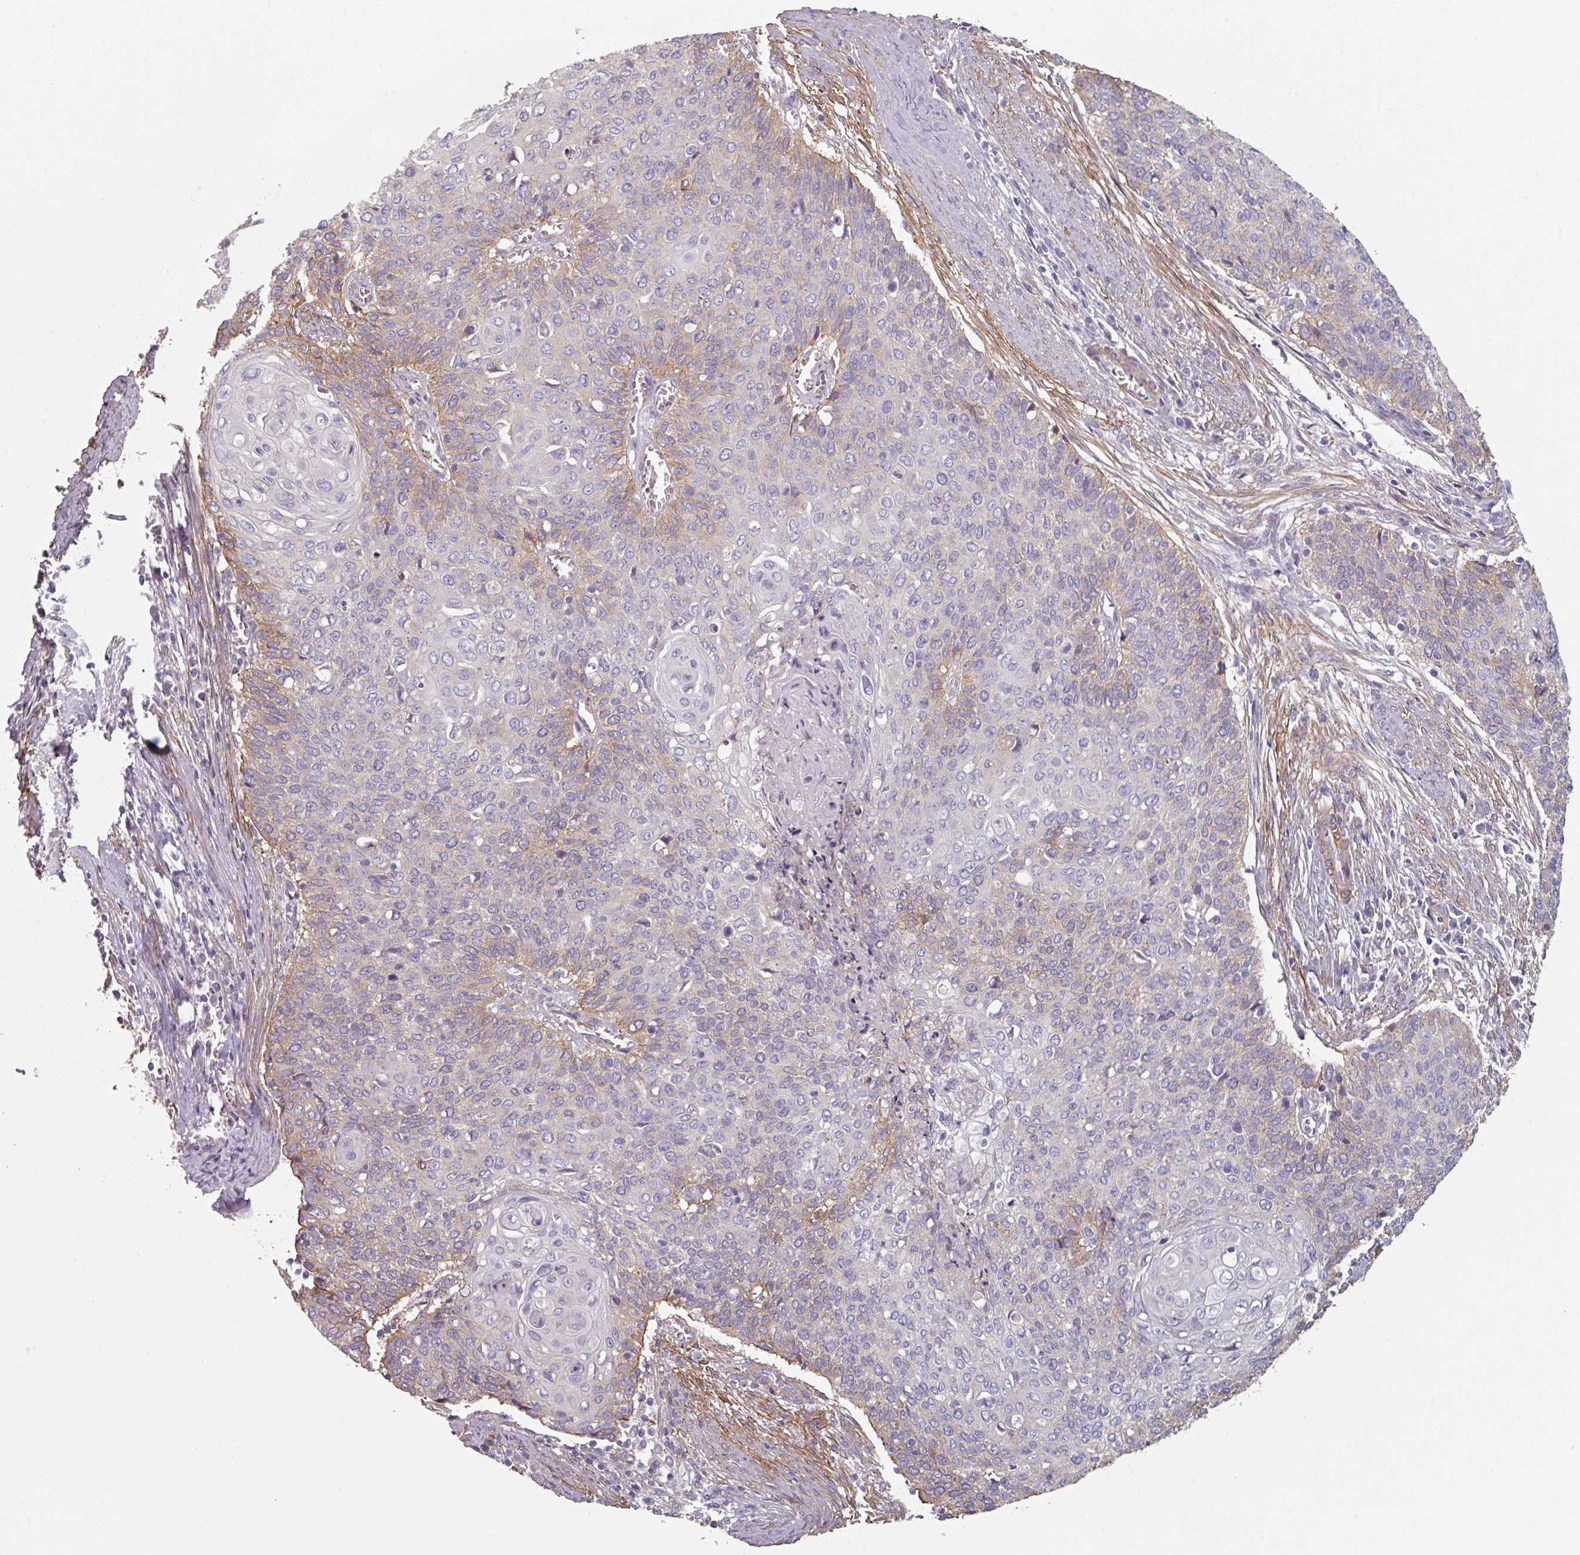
{"staining": {"intensity": "weak", "quantity": "25%-75%", "location": "cytoplasmic/membranous"}, "tissue": "cervical cancer", "cell_type": "Tumor cells", "image_type": "cancer", "snomed": [{"axis": "morphology", "description": "Squamous cell carcinoma, NOS"}, {"axis": "topography", "description": "Cervix"}], "caption": "Tumor cells demonstrate low levels of weak cytoplasmic/membranous positivity in approximately 25%-75% of cells in squamous cell carcinoma (cervical). The staining was performed using DAB (3,3'-diaminobenzidine), with brown indicating positive protein expression. Nuclei are stained blue with hematoxylin.", "gene": "GSTA4", "patient": {"sex": "female", "age": 39}}